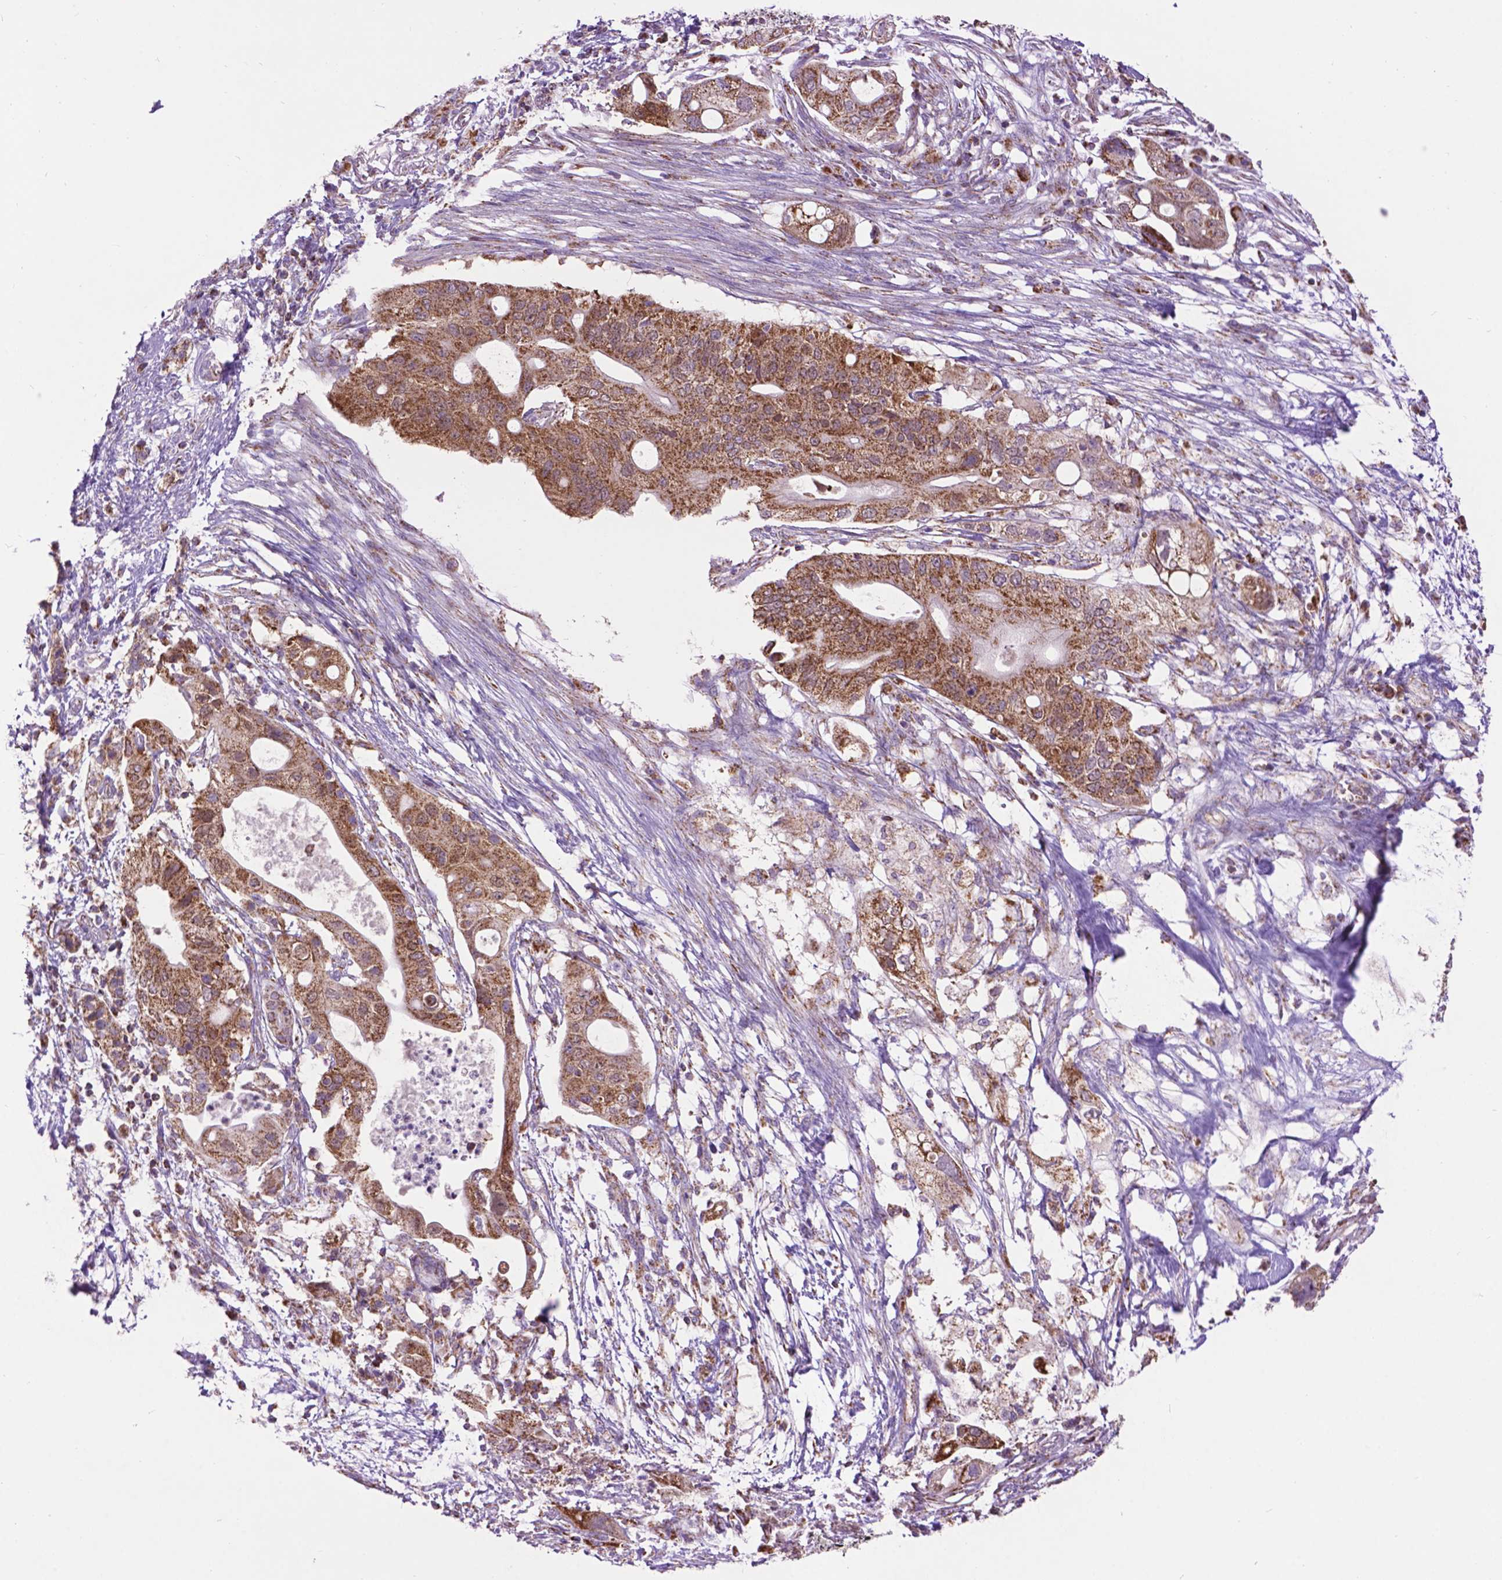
{"staining": {"intensity": "moderate", "quantity": ">75%", "location": "cytoplasmic/membranous"}, "tissue": "pancreatic cancer", "cell_type": "Tumor cells", "image_type": "cancer", "snomed": [{"axis": "morphology", "description": "Adenocarcinoma, NOS"}, {"axis": "topography", "description": "Pancreas"}], "caption": "Immunohistochemical staining of human pancreatic cancer displays medium levels of moderate cytoplasmic/membranous staining in about >75% of tumor cells.", "gene": "PYCR3", "patient": {"sex": "female", "age": 72}}